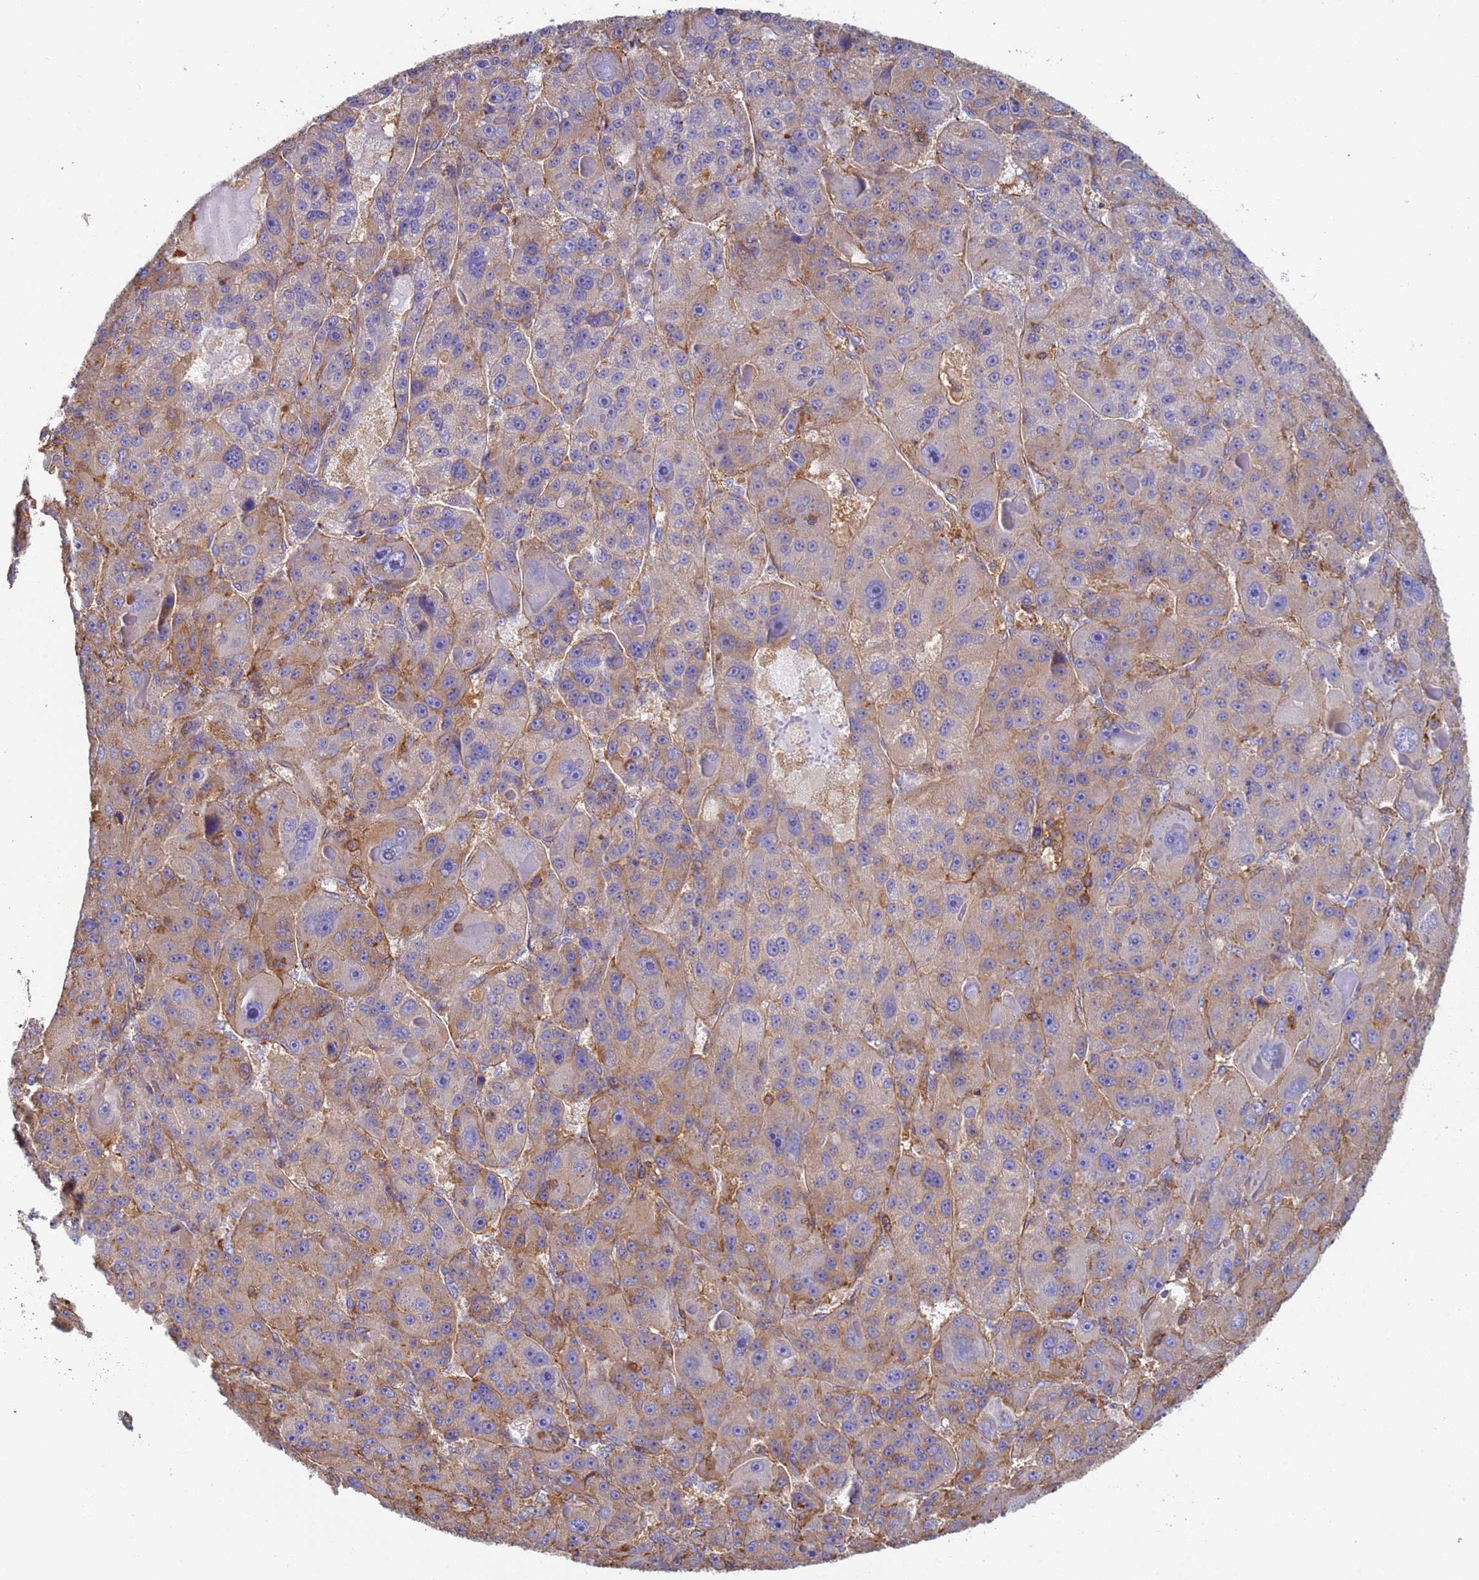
{"staining": {"intensity": "moderate", "quantity": "25%-75%", "location": "cytoplasmic/membranous"}, "tissue": "liver cancer", "cell_type": "Tumor cells", "image_type": "cancer", "snomed": [{"axis": "morphology", "description": "Carcinoma, Hepatocellular, NOS"}, {"axis": "topography", "description": "Liver"}], "caption": "The histopathology image reveals staining of hepatocellular carcinoma (liver), revealing moderate cytoplasmic/membranous protein positivity (brown color) within tumor cells. (Brightfield microscopy of DAB IHC at high magnification).", "gene": "ZNG1B", "patient": {"sex": "male", "age": 76}}